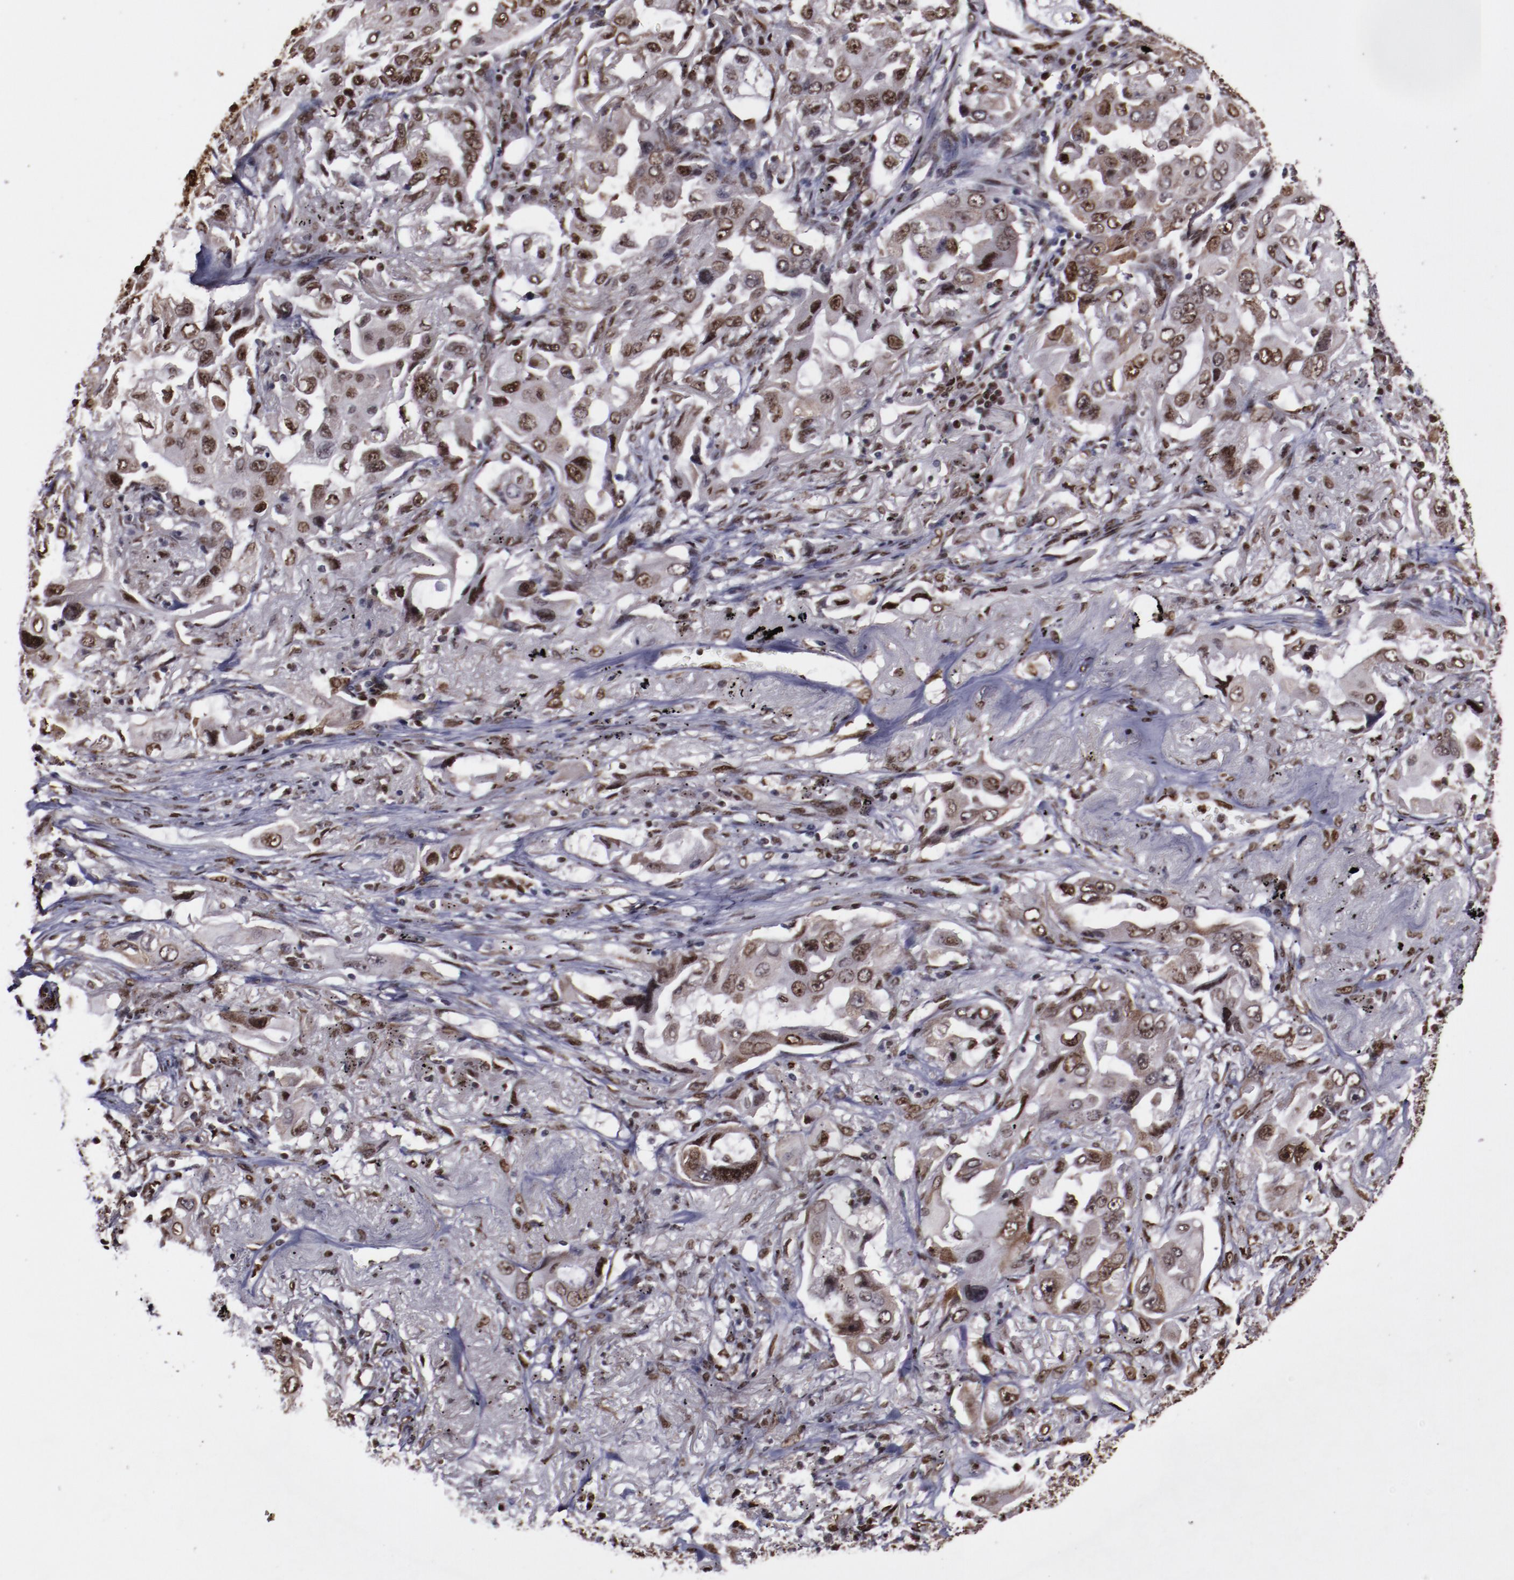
{"staining": {"intensity": "weak", "quantity": ">75%", "location": "cytoplasmic/membranous,nuclear"}, "tissue": "lung cancer", "cell_type": "Tumor cells", "image_type": "cancer", "snomed": [{"axis": "morphology", "description": "Adenocarcinoma, NOS"}, {"axis": "topography", "description": "Lung"}], "caption": "Brown immunohistochemical staining in lung cancer displays weak cytoplasmic/membranous and nuclear positivity in approximately >75% of tumor cells.", "gene": "APEX1", "patient": {"sex": "female", "age": 65}}